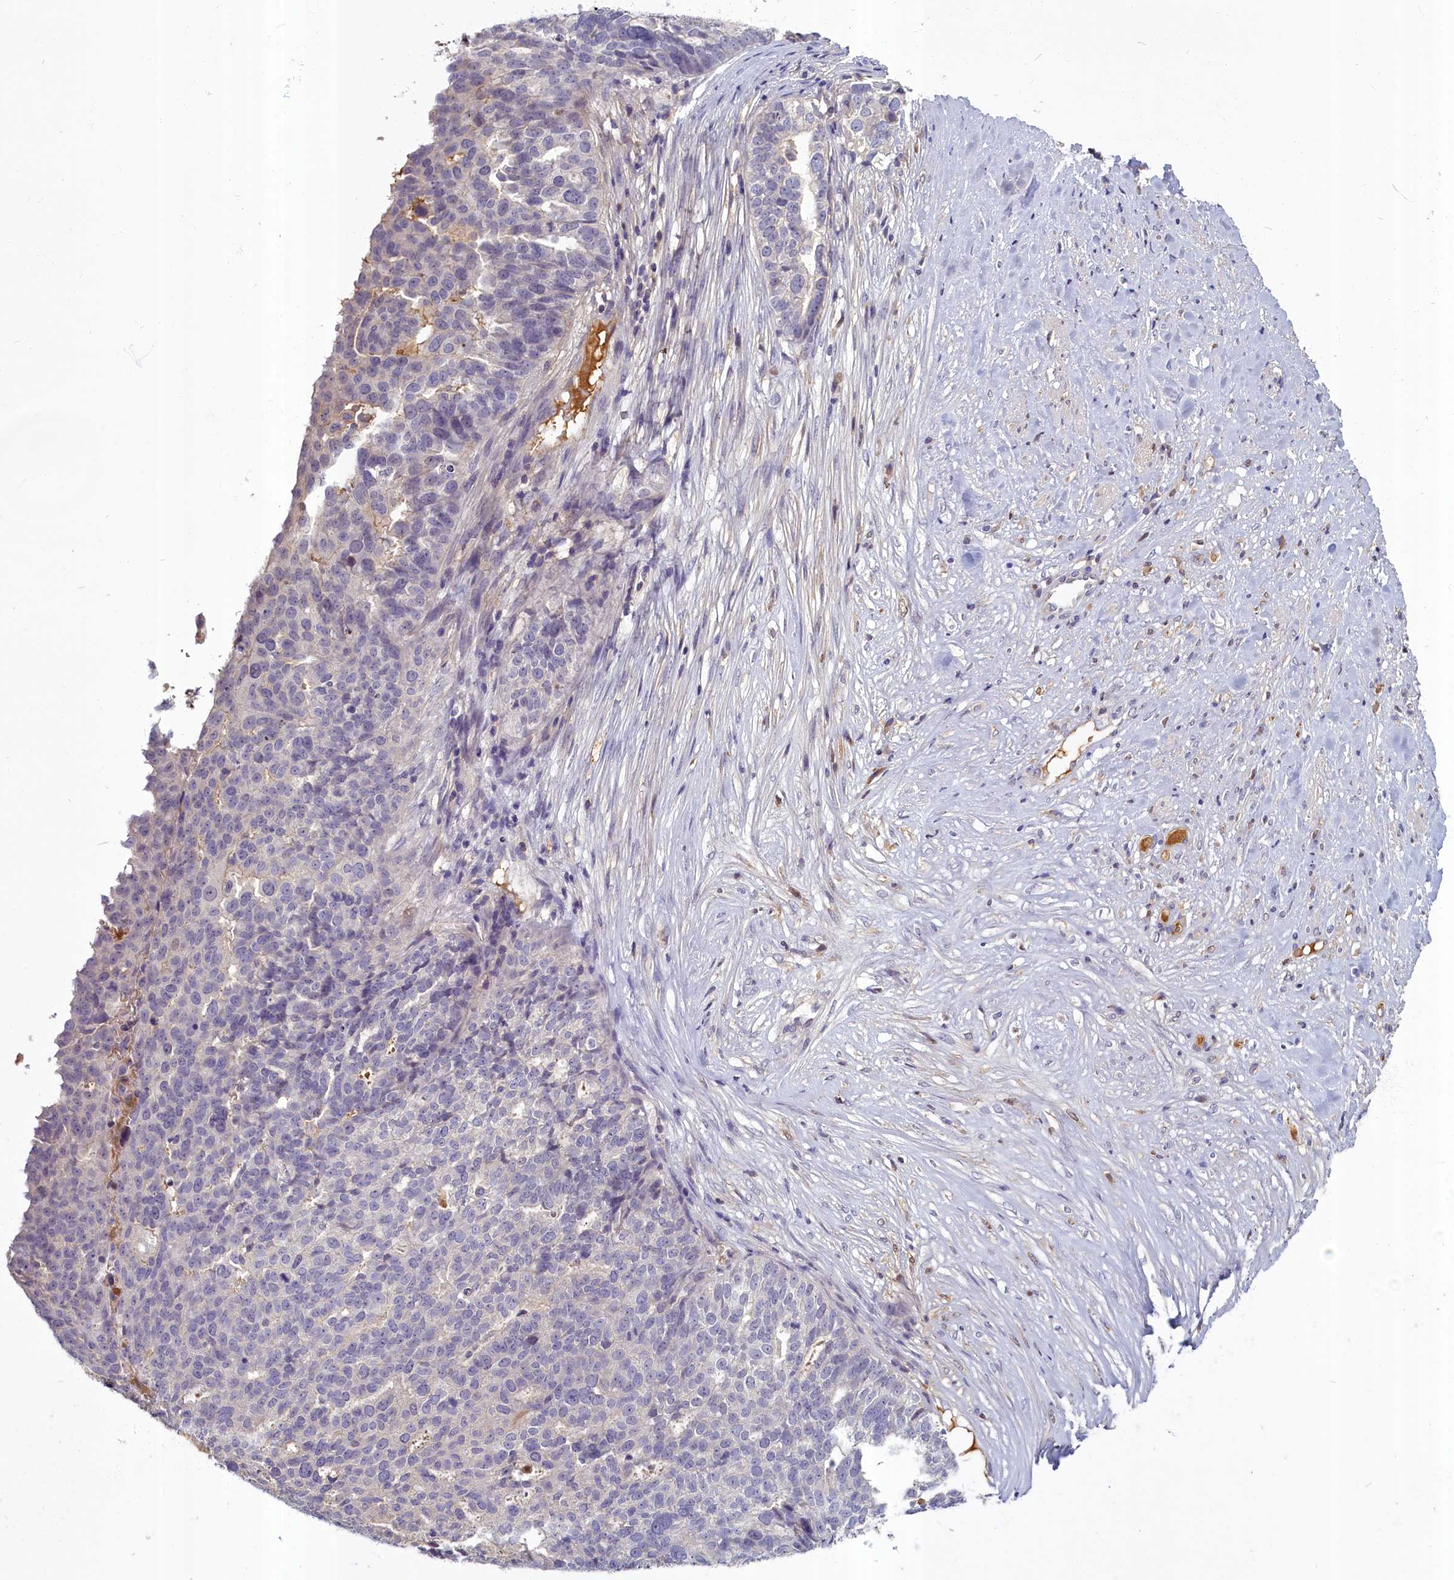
{"staining": {"intensity": "negative", "quantity": "none", "location": "none"}, "tissue": "ovarian cancer", "cell_type": "Tumor cells", "image_type": "cancer", "snomed": [{"axis": "morphology", "description": "Cystadenocarcinoma, serous, NOS"}, {"axis": "topography", "description": "Ovary"}], "caption": "High magnification brightfield microscopy of ovarian cancer (serous cystadenocarcinoma) stained with DAB (3,3'-diaminobenzidine) (brown) and counterstained with hematoxylin (blue): tumor cells show no significant positivity. (DAB (3,3'-diaminobenzidine) IHC with hematoxylin counter stain).", "gene": "SV2C", "patient": {"sex": "female", "age": 59}}